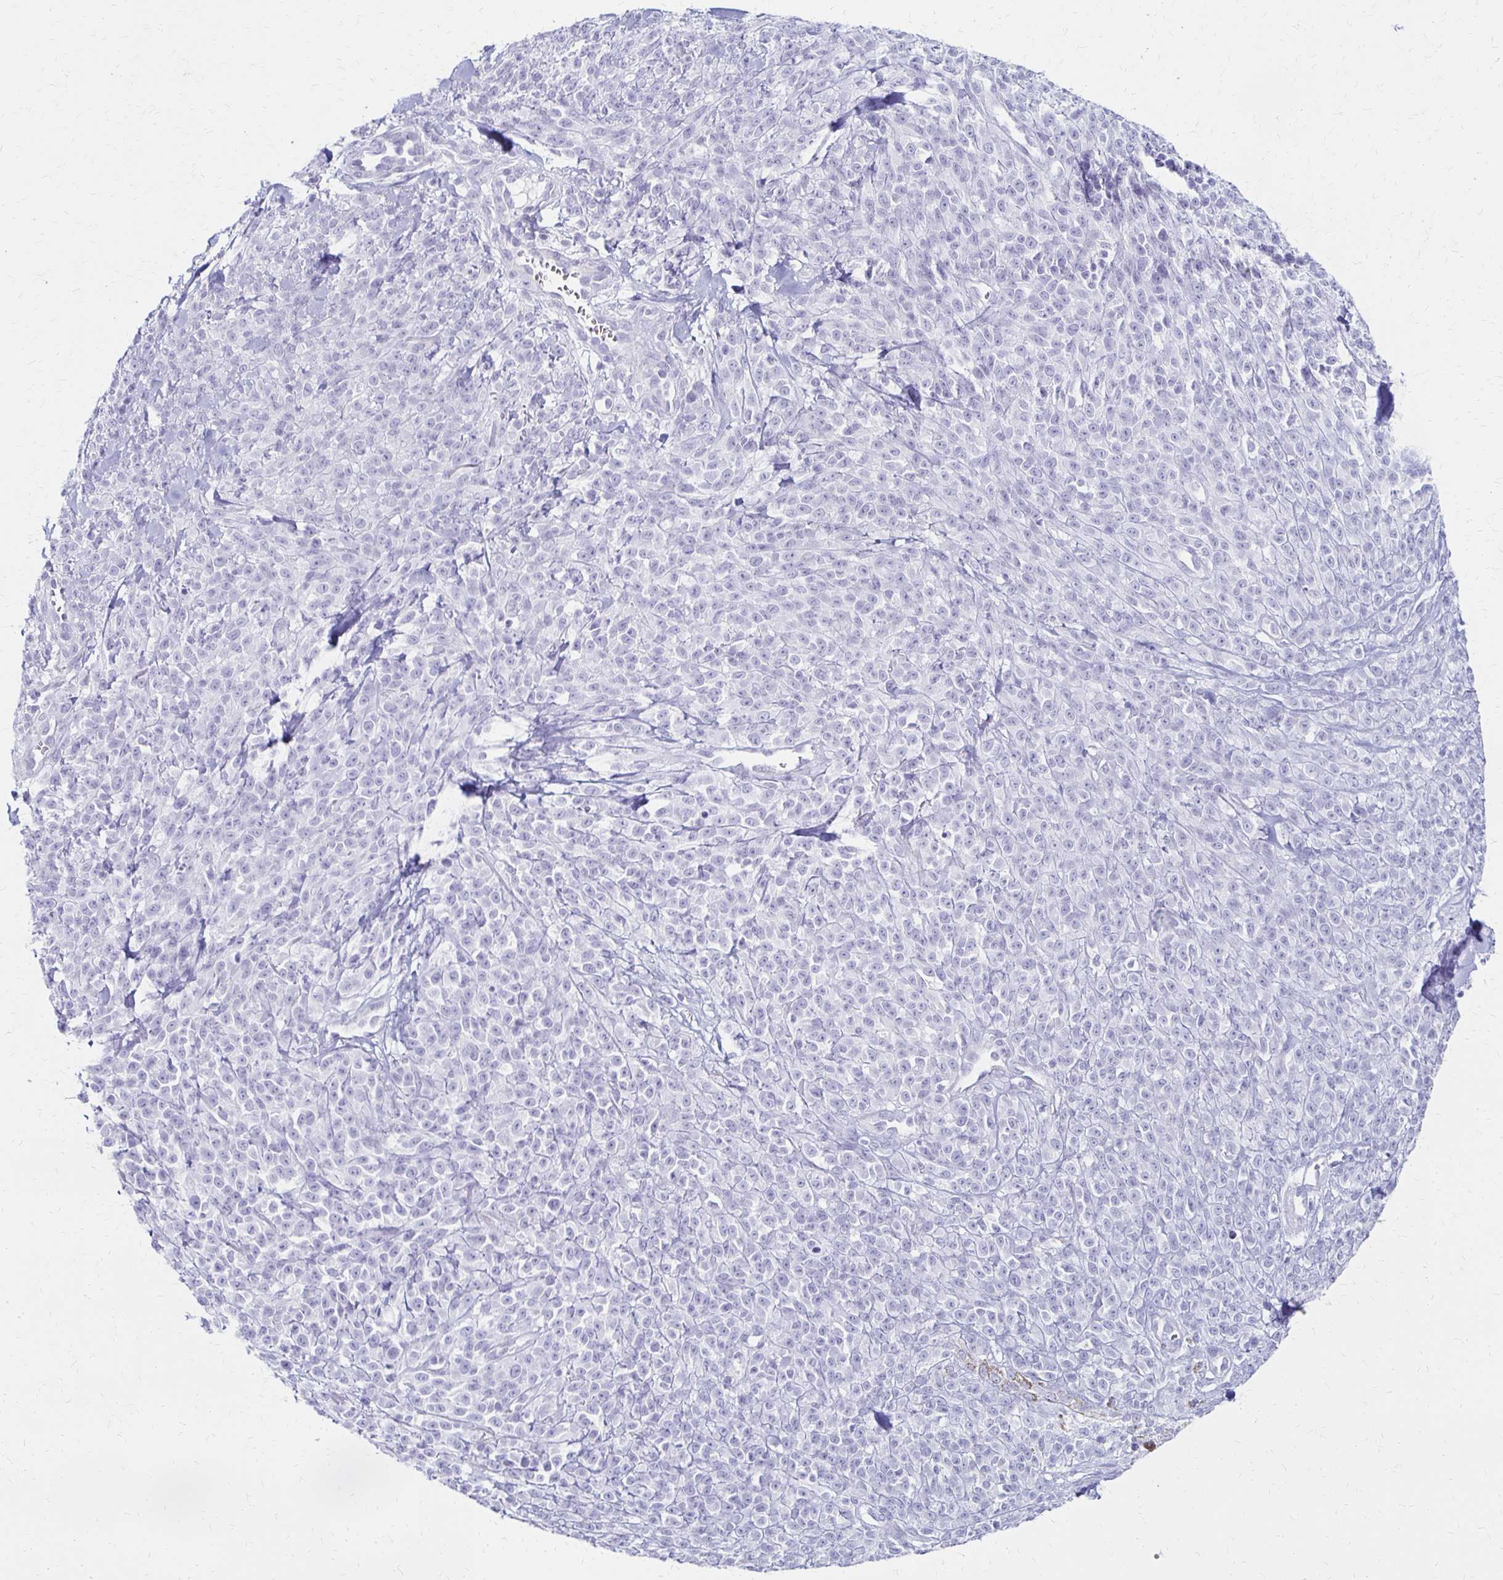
{"staining": {"intensity": "negative", "quantity": "none", "location": "none"}, "tissue": "melanoma", "cell_type": "Tumor cells", "image_type": "cancer", "snomed": [{"axis": "morphology", "description": "Malignant melanoma, NOS"}, {"axis": "topography", "description": "Skin"}, {"axis": "topography", "description": "Skin of trunk"}], "caption": "The image reveals no staining of tumor cells in melanoma.", "gene": "IVL", "patient": {"sex": "male", "age": 74}}